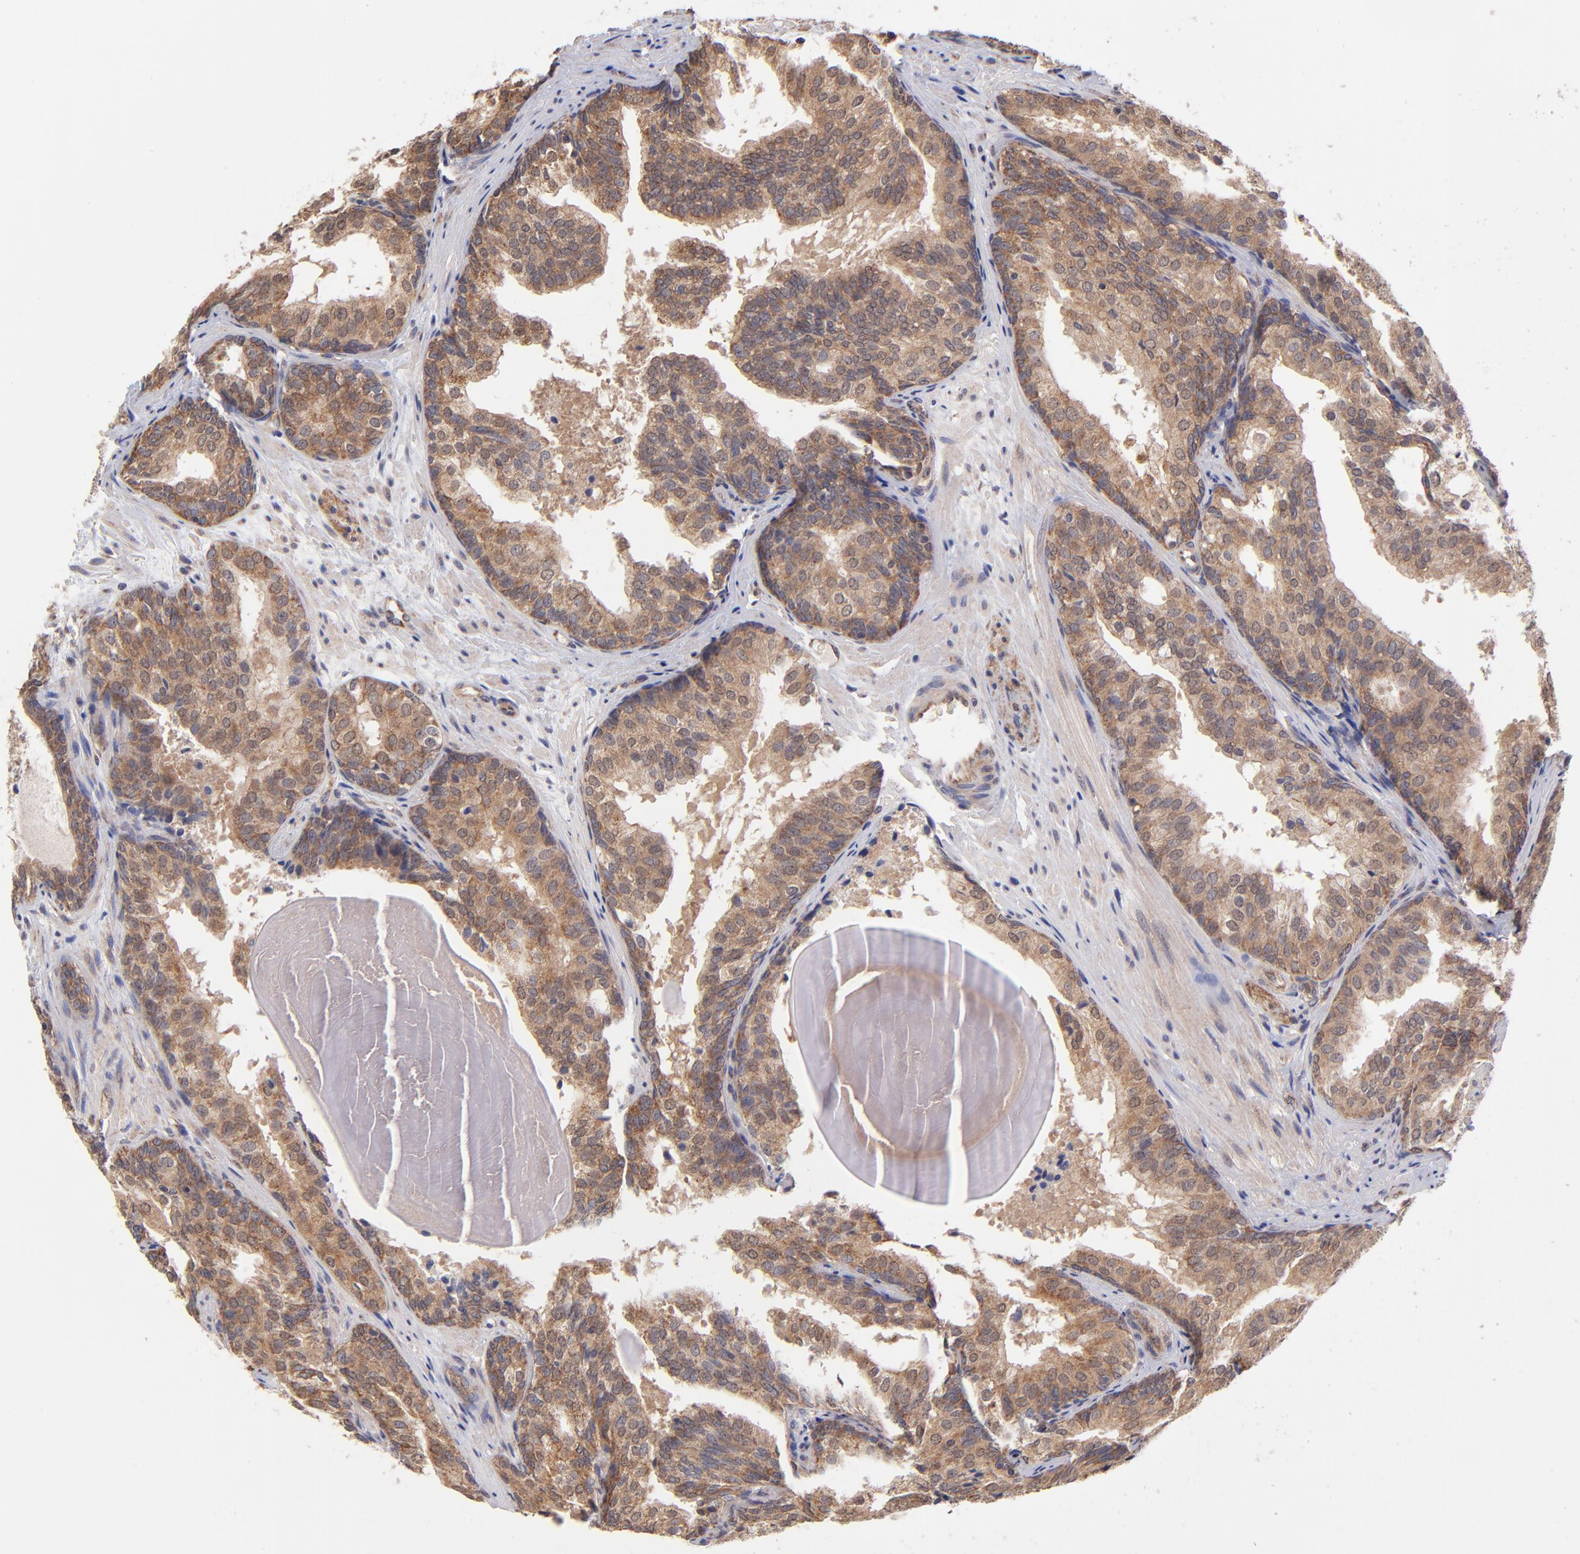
{"staining": {"intensity": "strong", "quantity": ">75%", "location": "cytoplasmic/membranous"}, "tissue": "prostate cancer", "cell_type": "Tumor cells", "image_type": "cancer", "snomed": [{"axis": "morphology", "description": "Adenocarcinoma, Low grade"}, {"axis": "topography", "description": "Prostate"}], "caption": "Immunohistochemical staining of prostate low-grade adenocarcinoma demonstrates high levels of strong cytoplasmic/membranous staining in approximately >75% of tumor cells.", "gene": "UBE2H", "patient": {"sex": "male", "age": 69}}